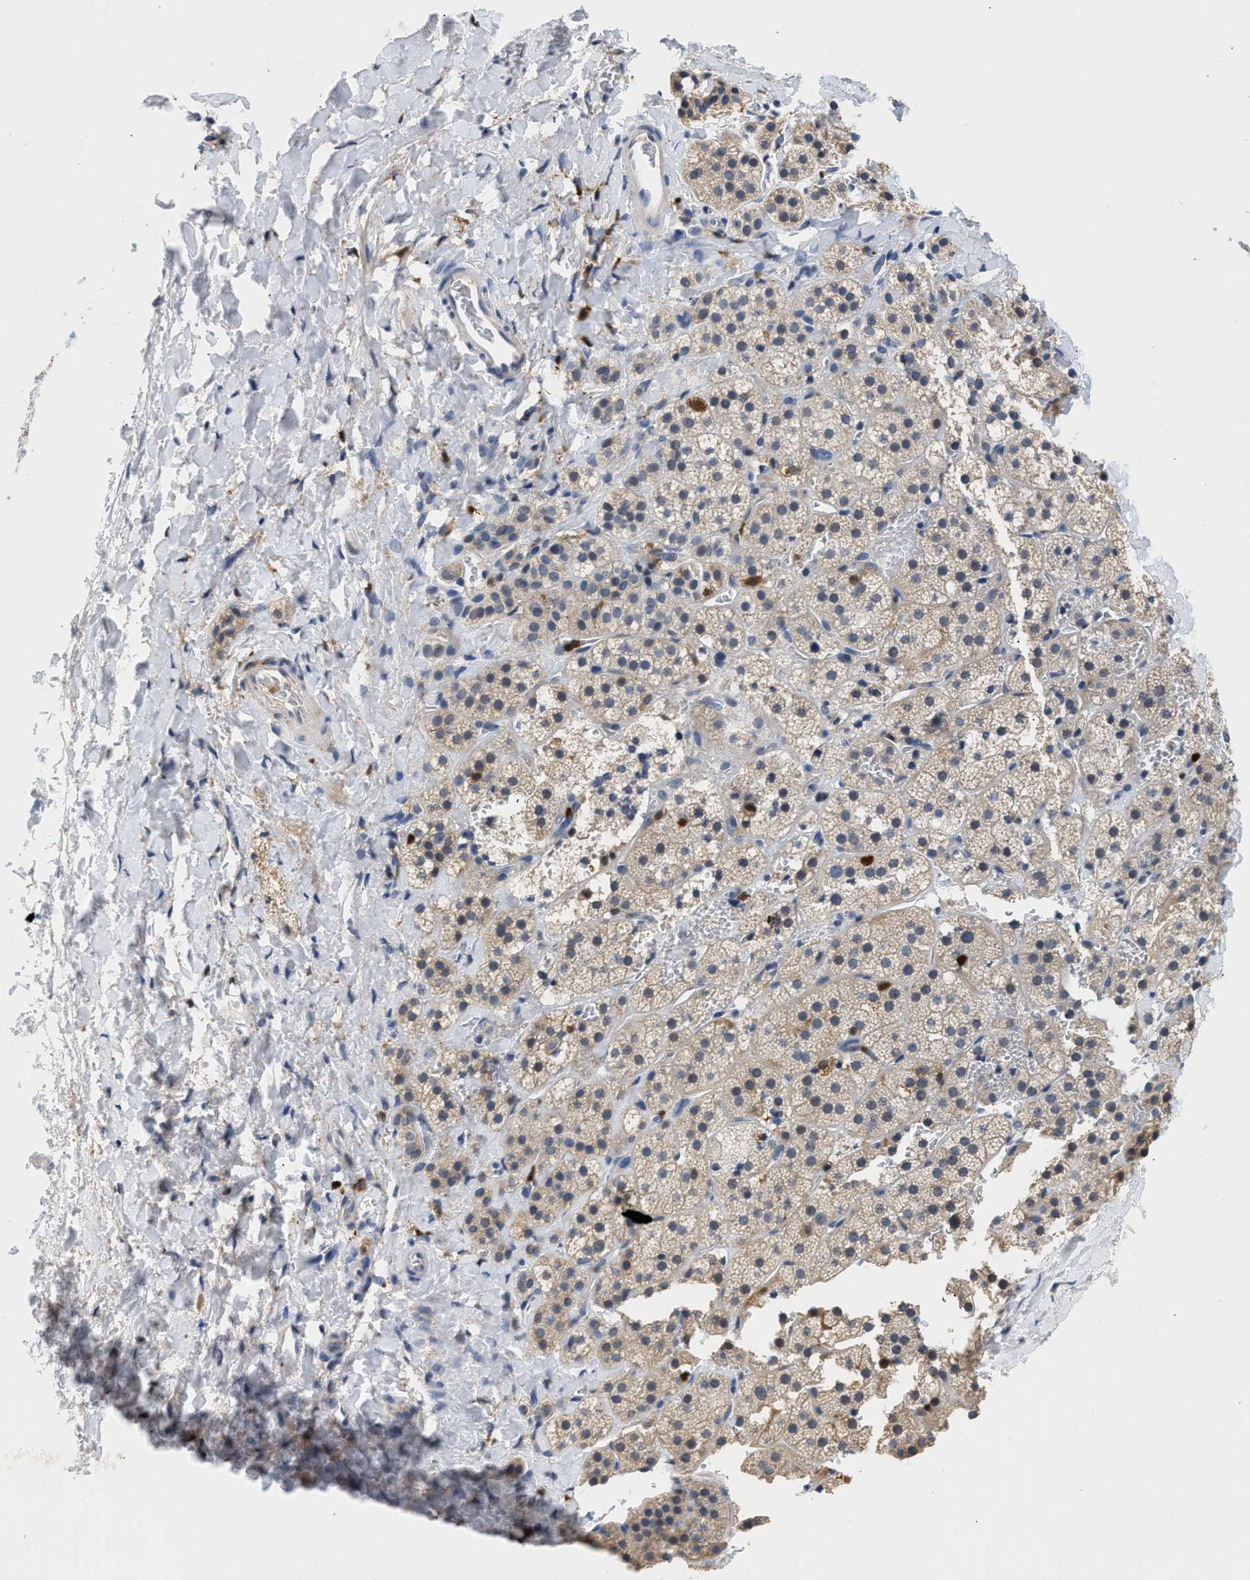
{"staining": {"intensity": "weak", "quantity": "25%-75%", "location": "cytoplasmic/membranous"}, "tissue": "adrenal gland", "cell_type": "Glandular cells", "image_type": "normal", "snomed": [{"axis": "morphology", "description": "Normal tissue, NOS"}, {"axis": "topography", "description": "Adrenal gland"}], "caption": "Unremarkable adrenal gland was stained to show a protein in brown. There is low levels of weak cytoplasmic/membranous staining in approximately 25%-75% of glandular cells. Immunohistochemistry (ihc) stains the protein in brown and the nuclei are stained blue.", "gene": "SLIT2", "patient": {"sex": "female", "age": 44}}